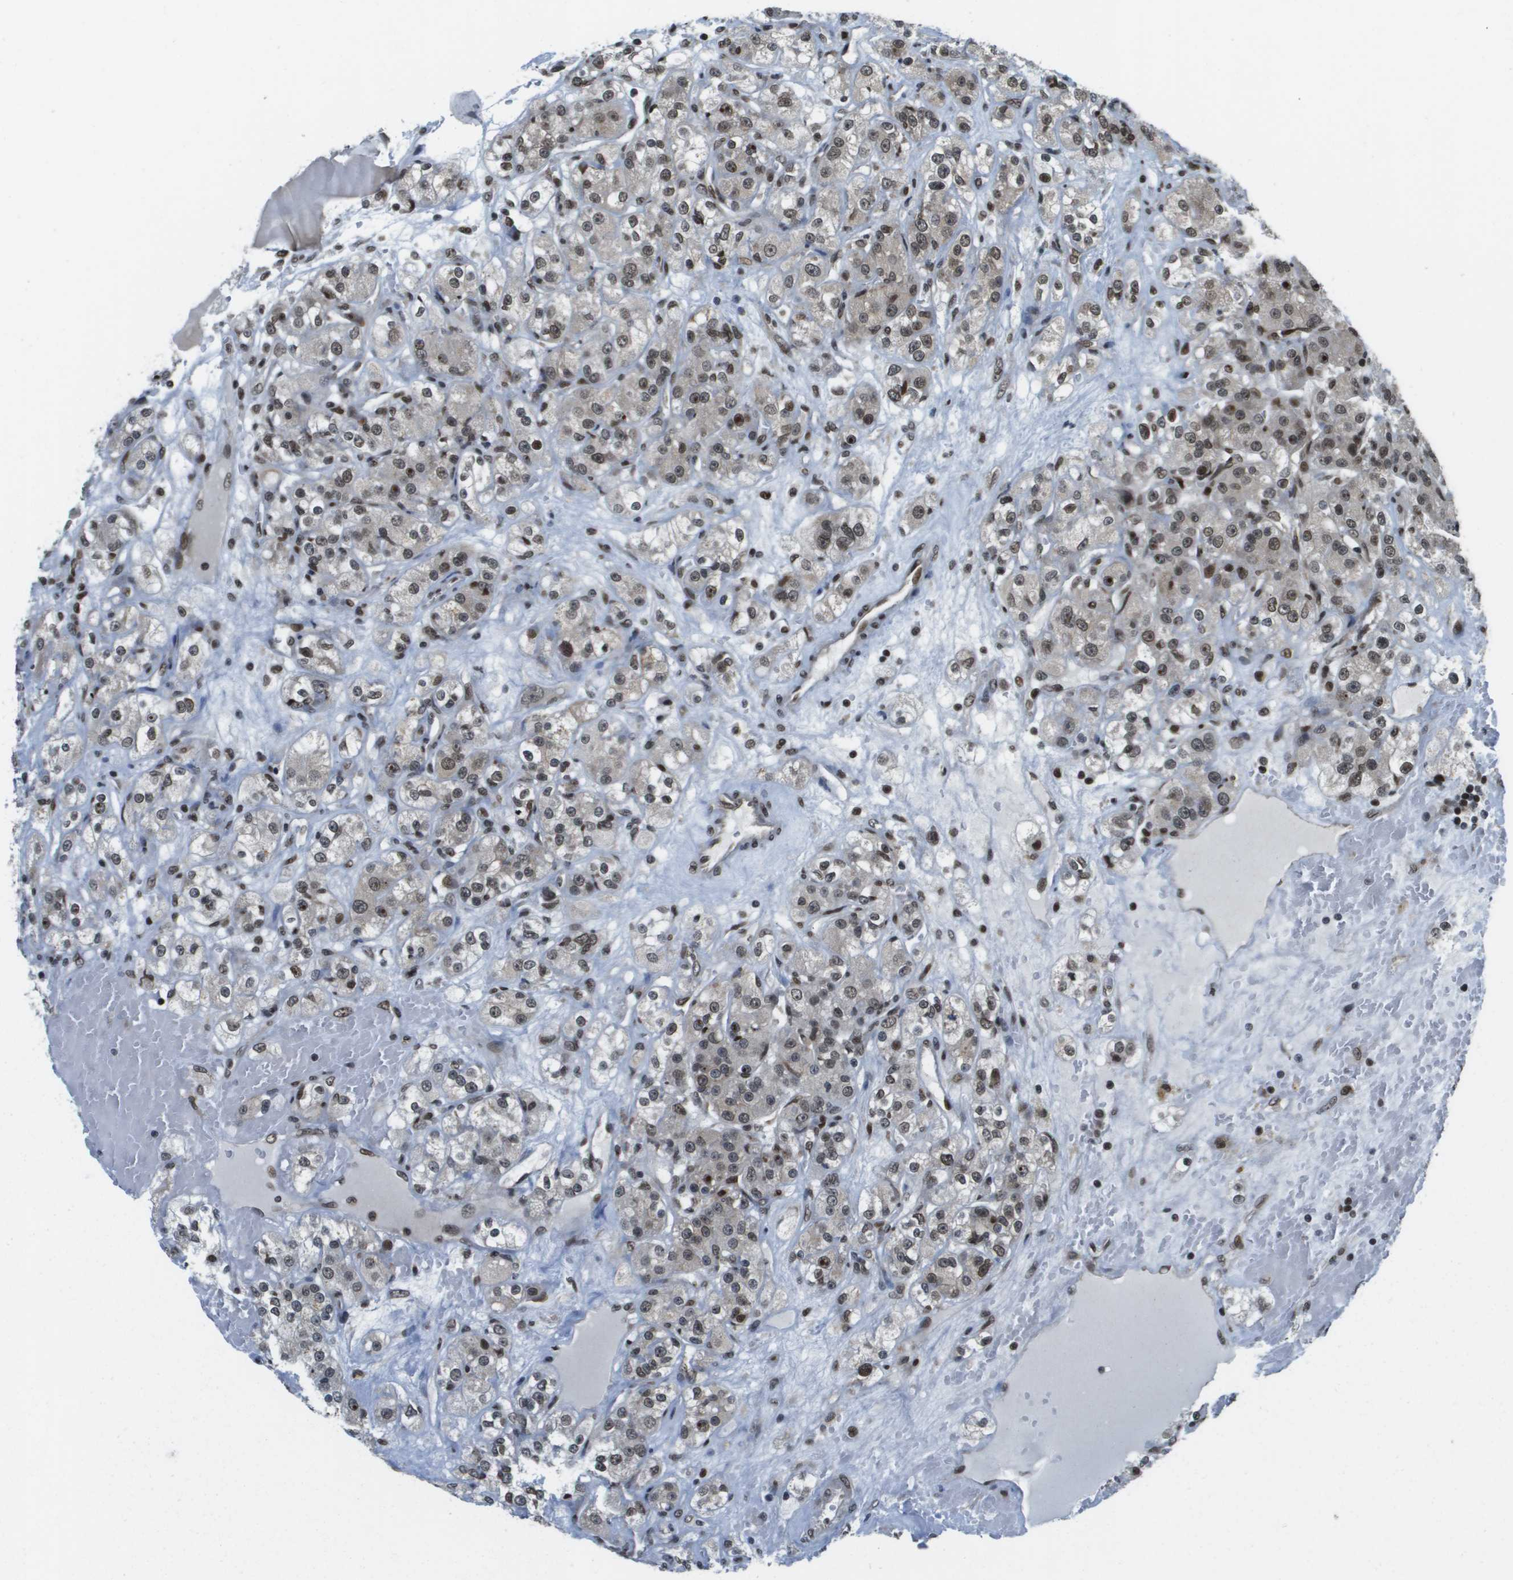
{"staining": {"intensity": "moderate", "quantity": "25%-75%", "location": "nuclear"}, "tissue": "renal cancer", "cell_type": "Tumor cells", "image_type": "cancer", "snomed": [{"axis": "morphology", "description": "Normal tissue, NOS"}, {"axis": "morphology", "description": "Adenocarcinoma, NOS"}, {"axis": "topography", "description": "Kidney"}], "caption": "Renal cancer (adenocarcinoma) stained with a brown dye reveals moderate nuclear positive positivity in approximately 25%-75% of tumor cells.", "gene": "RECQL4", "patient": {"sex": "male", "age": 61}}